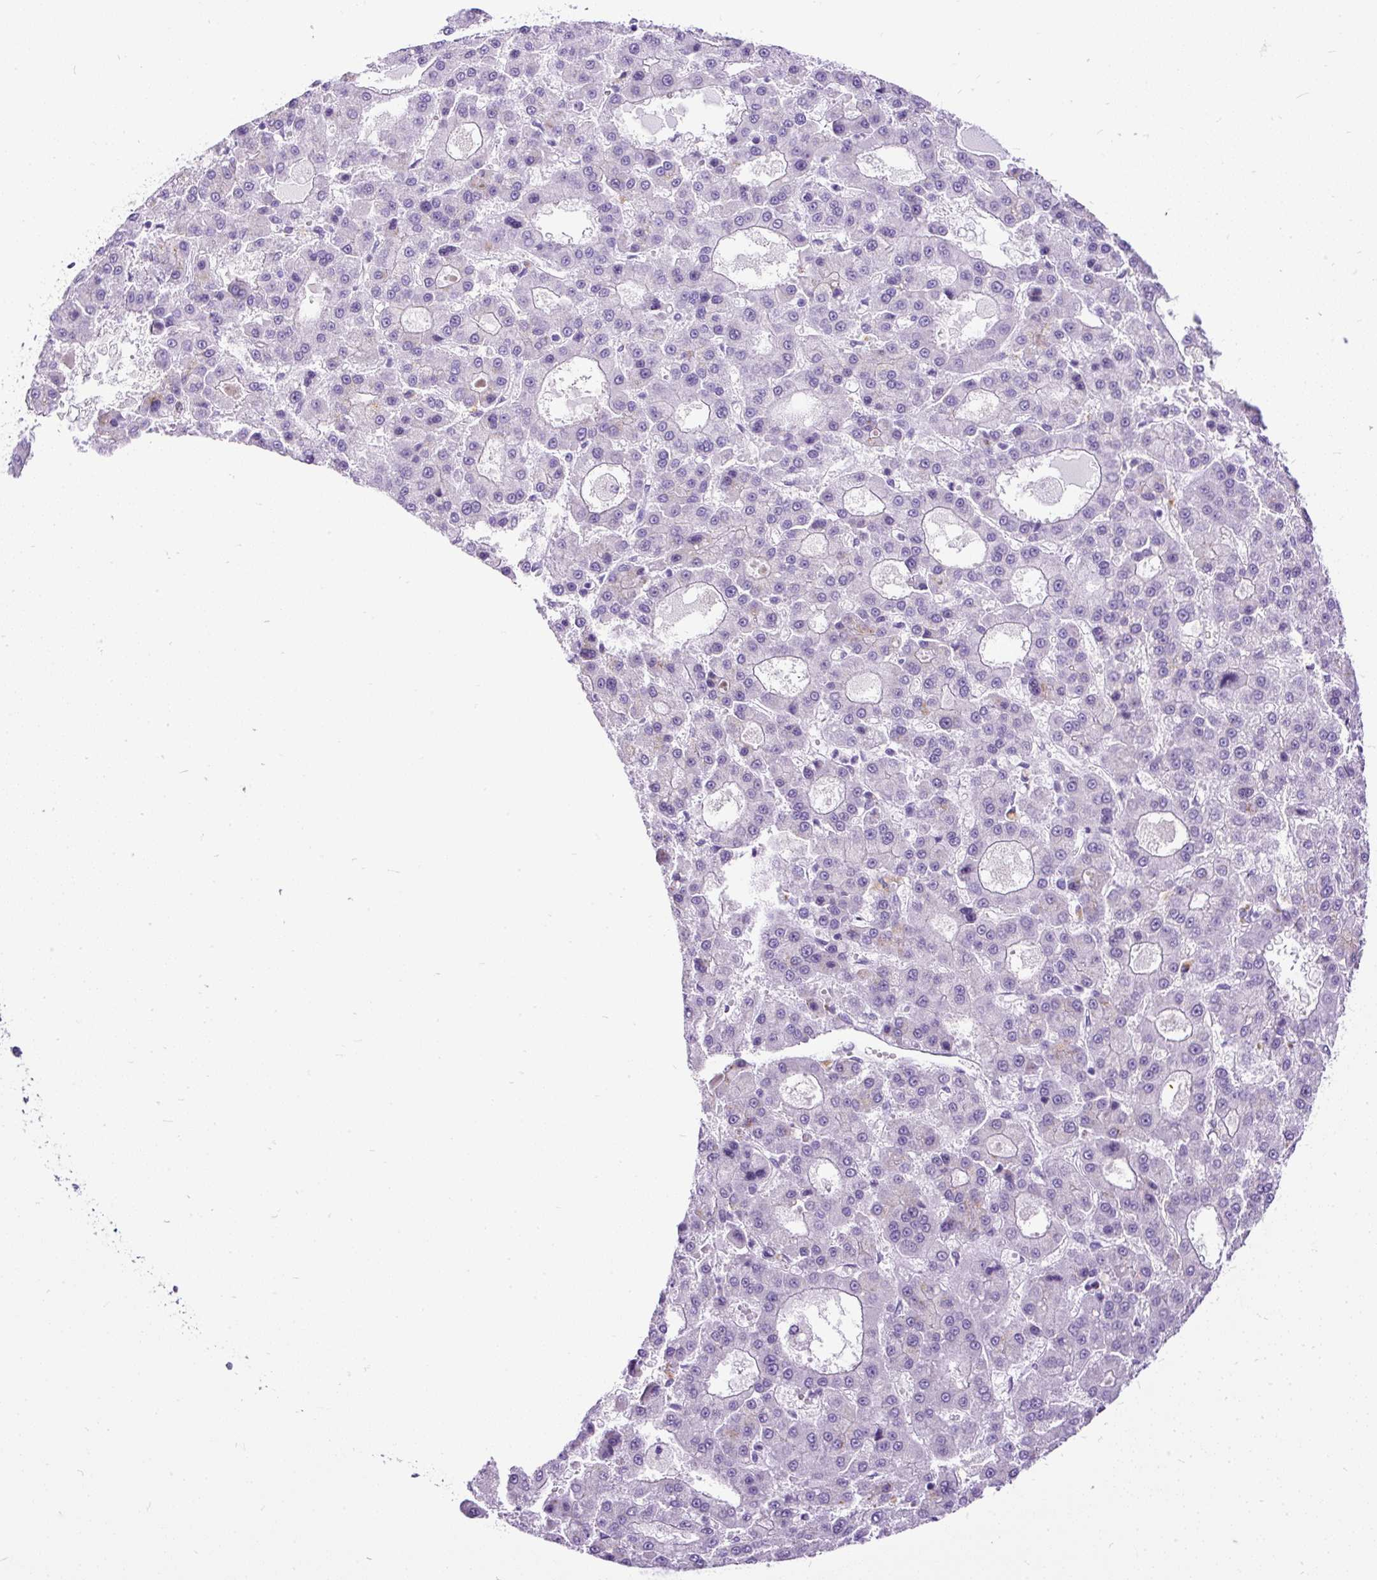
{"staining": {"intensity": "negative", "quantity": "none", "location": "none"}, "tissue": "liver cancer", "cell_type": "Tumor cells", "image_type": "cancer", "snomed": [{"axis": "morphology", "description": "Carcinoma, Hepatocellular, NOS"}, {"axis": "topography", "description": "Liver"}], "caption": "High magnification brightfield microscopy of liver cancer stained with DAB (brown) and counterstained with hematoxylin (blue): tumor cells show no significant positivity.", "gene": "PDIA2", "patient": {"sex": "male", "age": 70}}